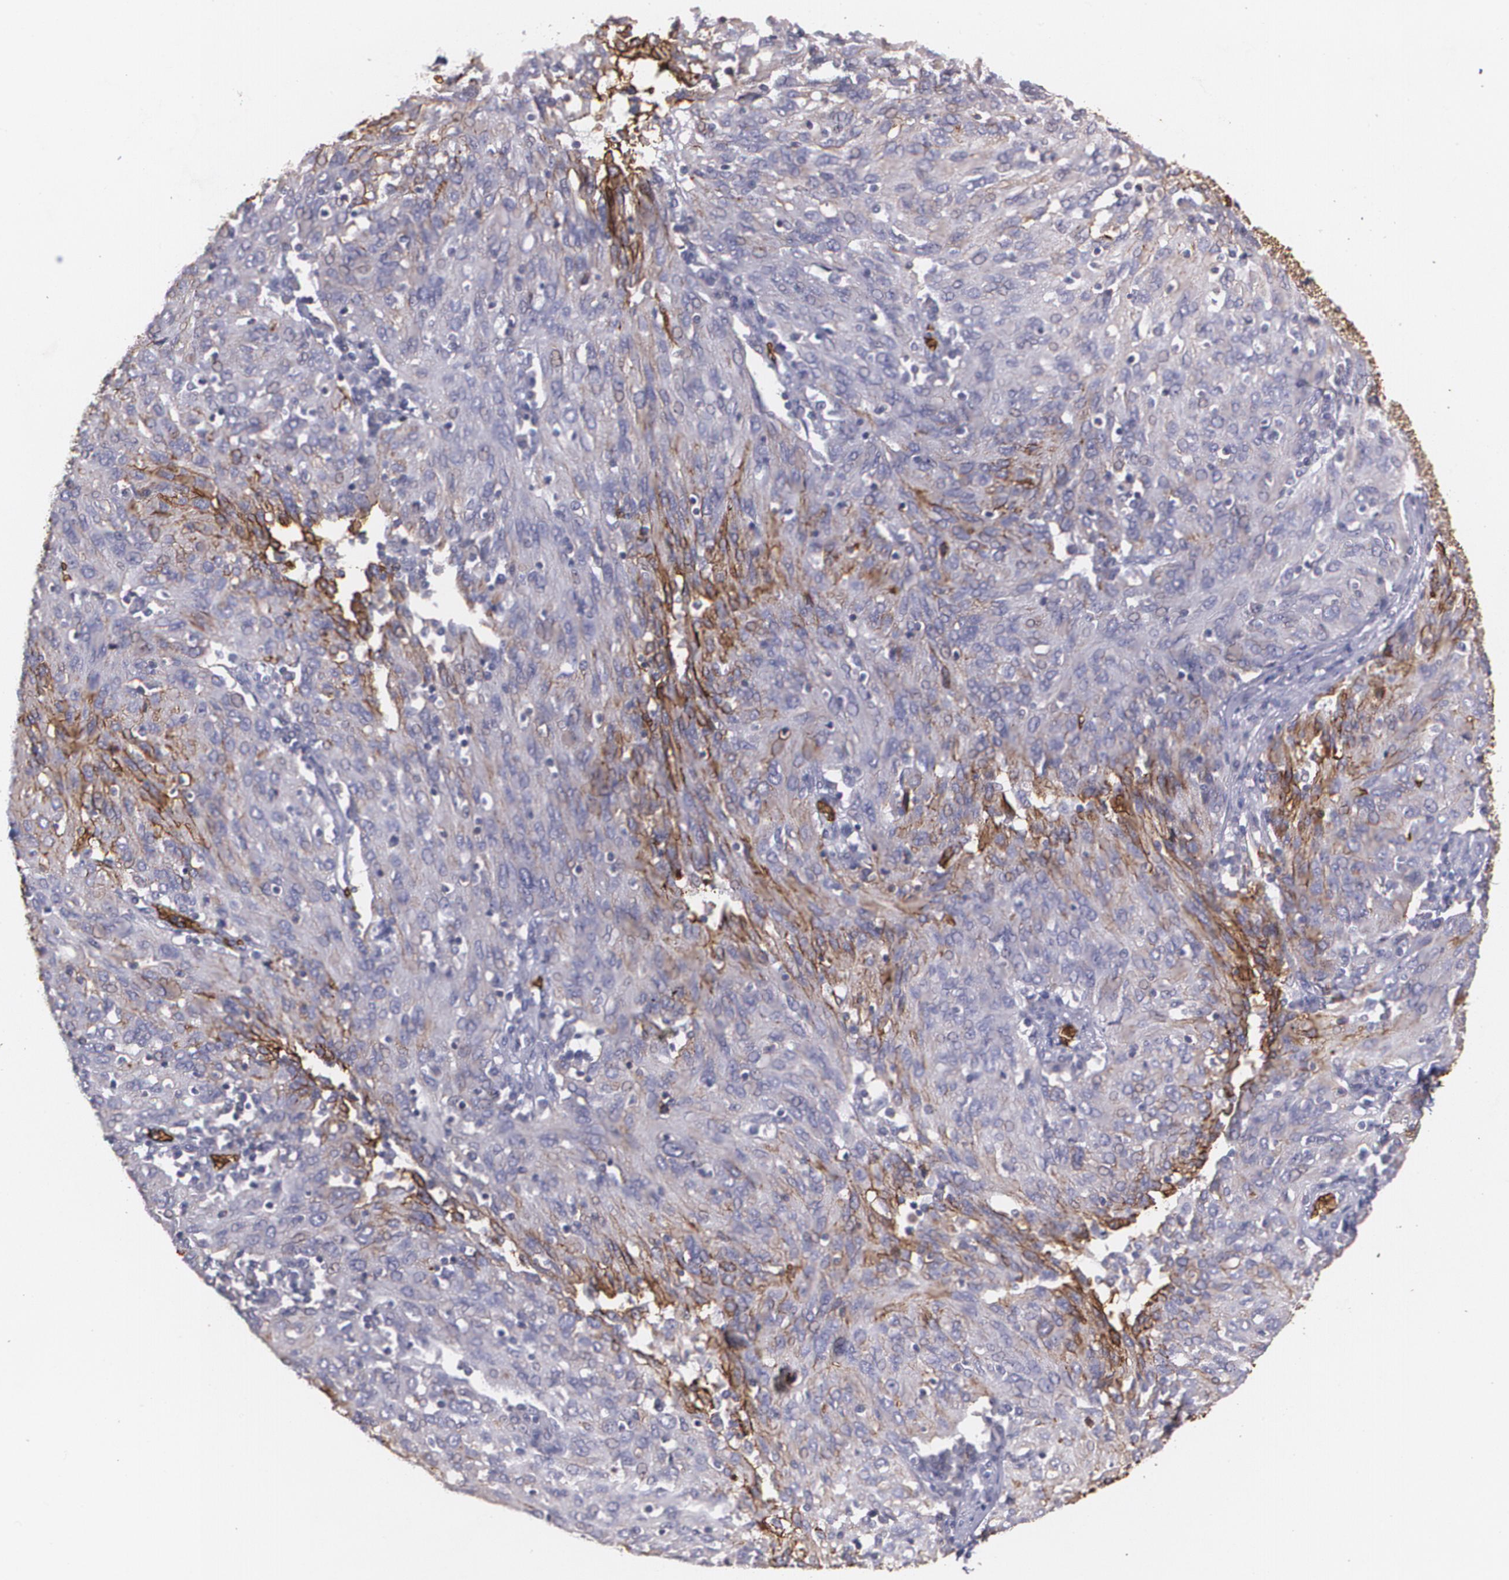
{"staining": {"intensity": "strong", "quantity": "<25%", "location": "cytoplasmic/membranous"}, "tissue": "ovarian cancer", "cell_type": "Tumor cells", "image_type": "cancer", "snomed": [{"axis": "morphology", "description": "Carcinoma, endometroid"}, {"axis": "topography", "description": "Ovary"}], "caption": "Human ovarian endometroid carcinoma stained for a protein (brown) exhibits strong cytoplasmic/membranous positive expression in approximately <25% of tumor cells.", "gene": "SLC2A1", "patient": {"sex": "female", "age": 50}}